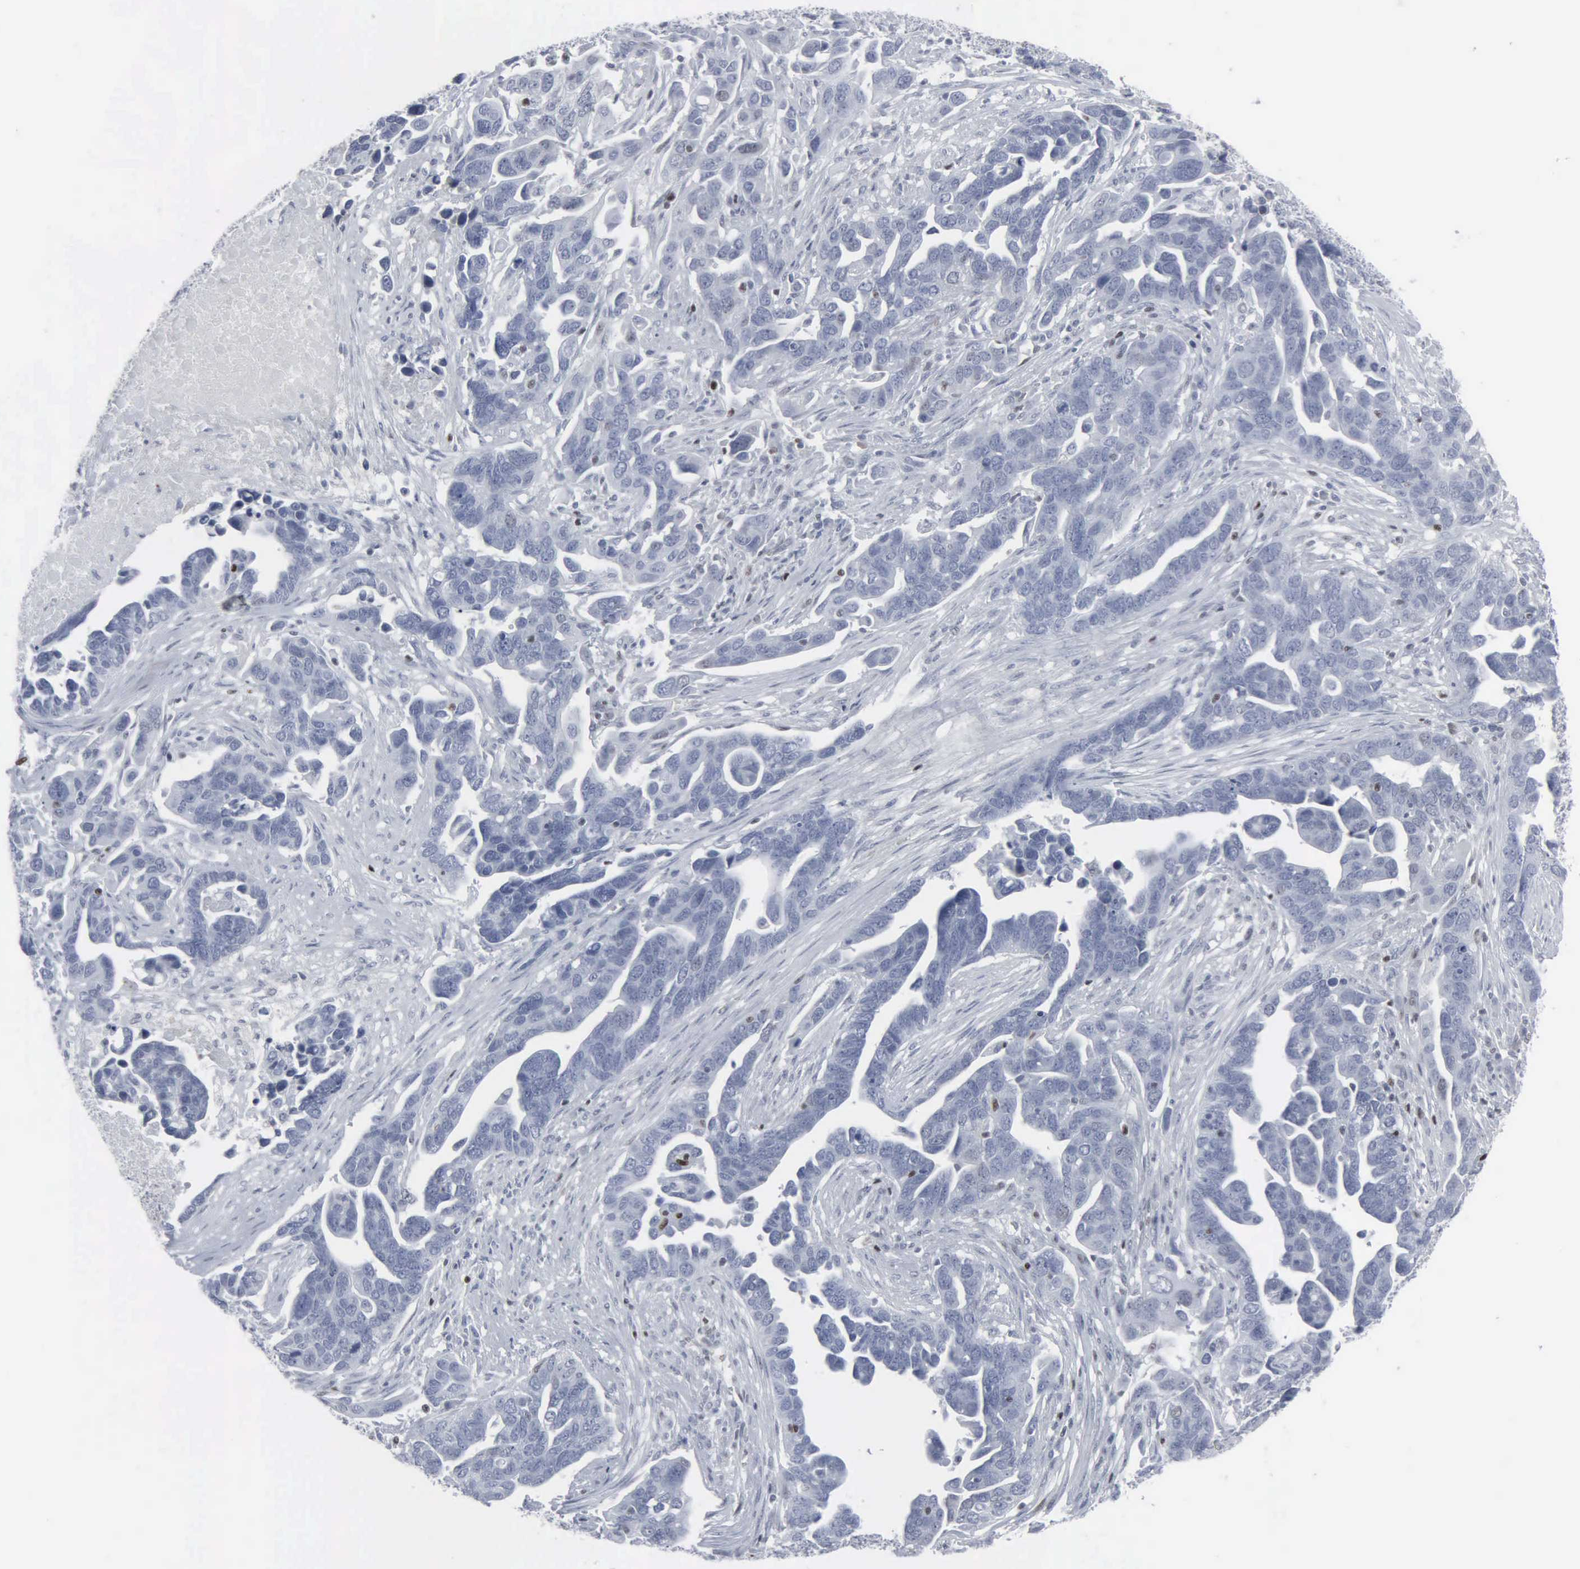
{"staining": {"intensity": "negative", "quantity": "none", "location": "none"}, "tissue": "ovarian cancer", "cell_type": "Tumor cells", "image_type": "cancer", "snomed": [{"axis": "morphology", "description": "Cystadenocarcinoma, serous, NOS"}, {"axis": "topography", "description": "Ovary"}], "caption": "This is an immunohistochemistry (IHC) image of ovarian cancer (serous cystadenocarcinoma). There is no expression in tumor cells.", "gene": "CCND3", "patient": {"sex": "female", "age": 54}}